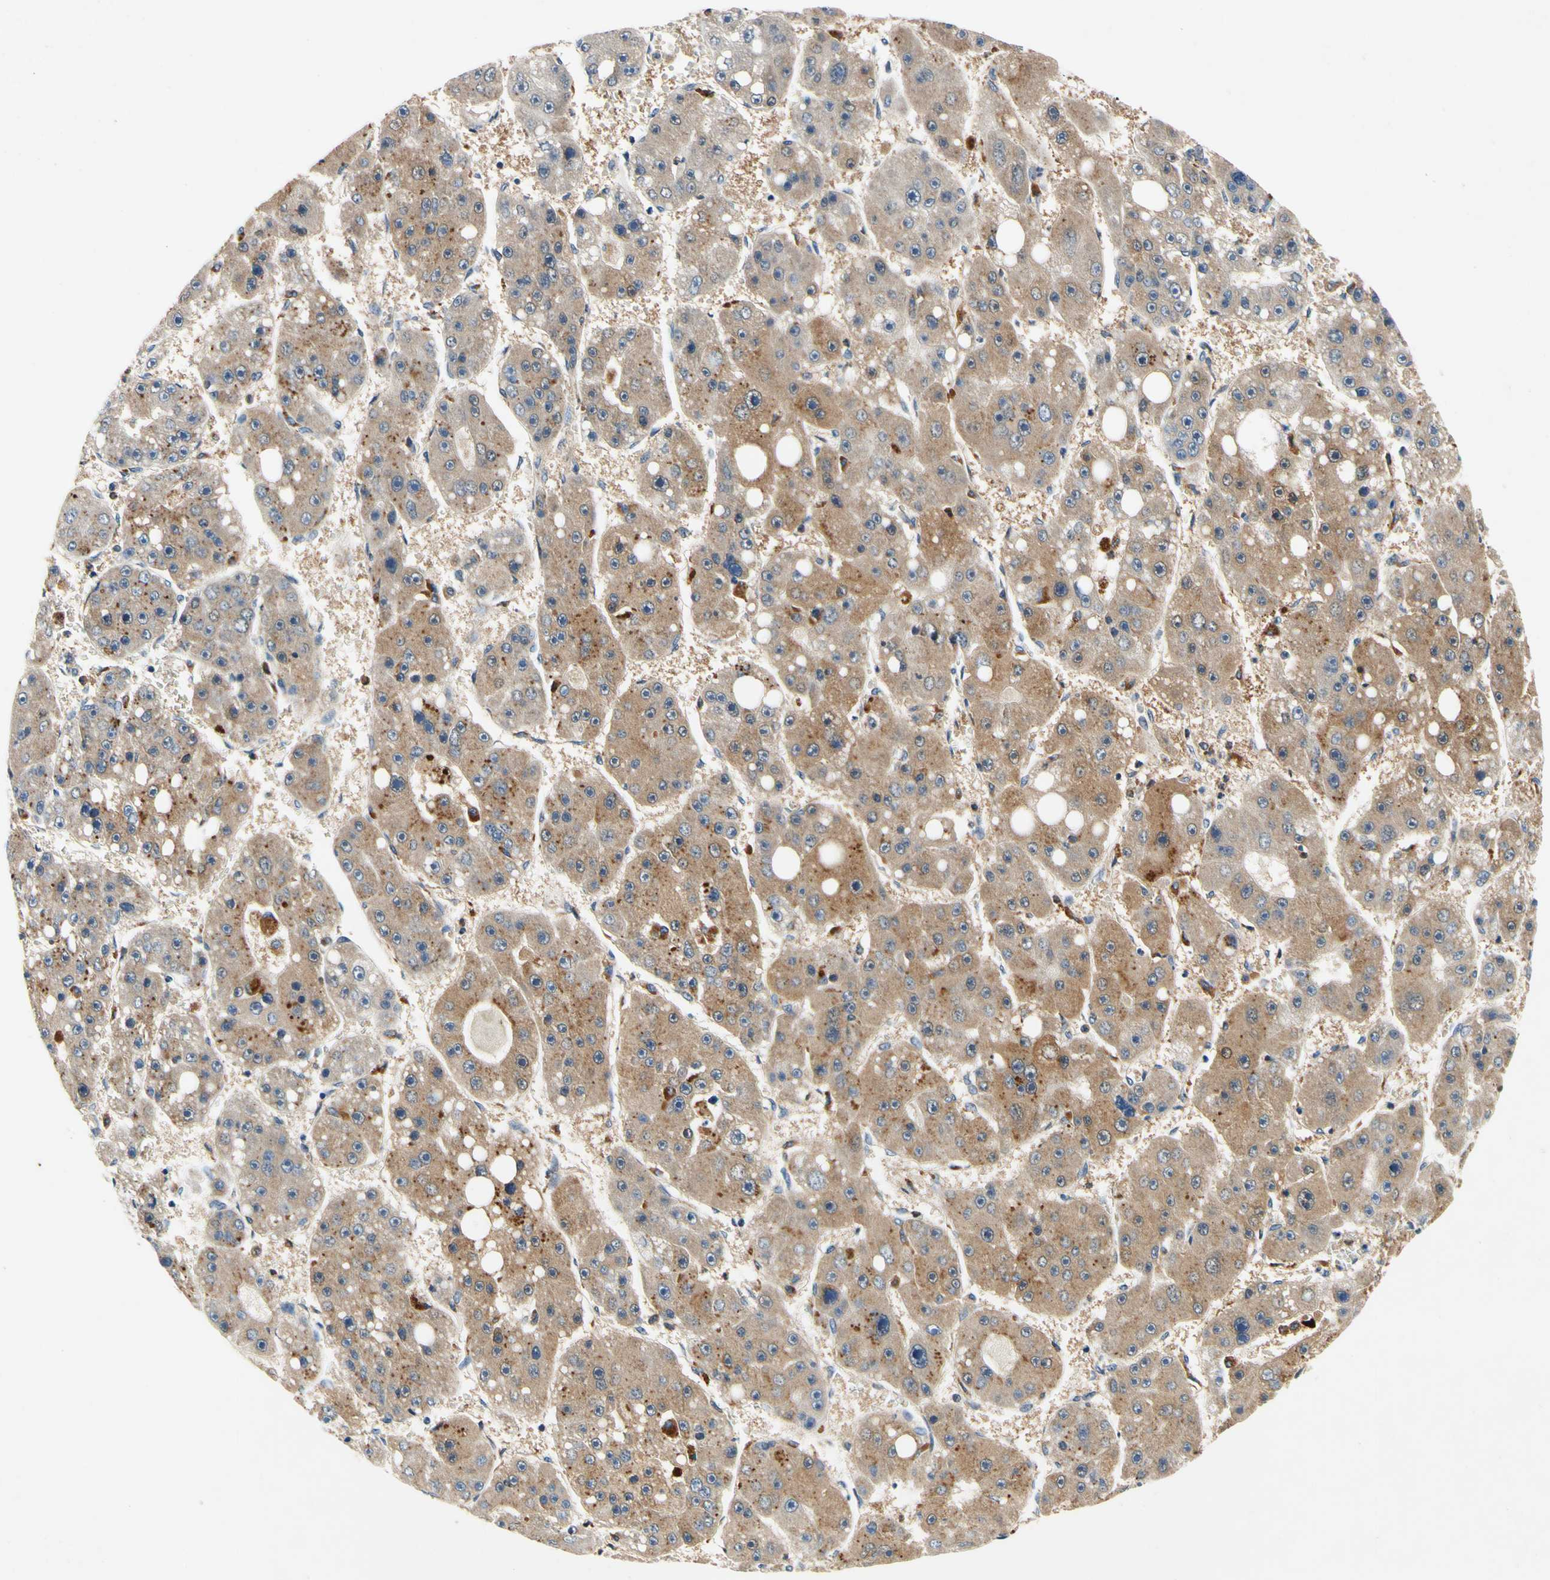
{"staining": {"intensity": "weak", "quantity": "25%-75%", "location": "cytoplasmic/membranous"}, "tissue": "liver cancer", "cell_type": "Tumor cells", "image_type": "cancer", "snomed": [{"axis": "morphology", "description": "Carcinoma, Hepatocellular, NOS"}, {"axis": "topography", "description": "Liver"}], "caption": "Immunohistochemistry photomicrograph of human liver cancer stained for a protein (brown), which demonstrates low levels of weak cytoplasmic/membranous expression in about 25%-75% of tumor cells.", "gene": "PLA2G4A", "patient": {"sex": "female", "age": 61}}